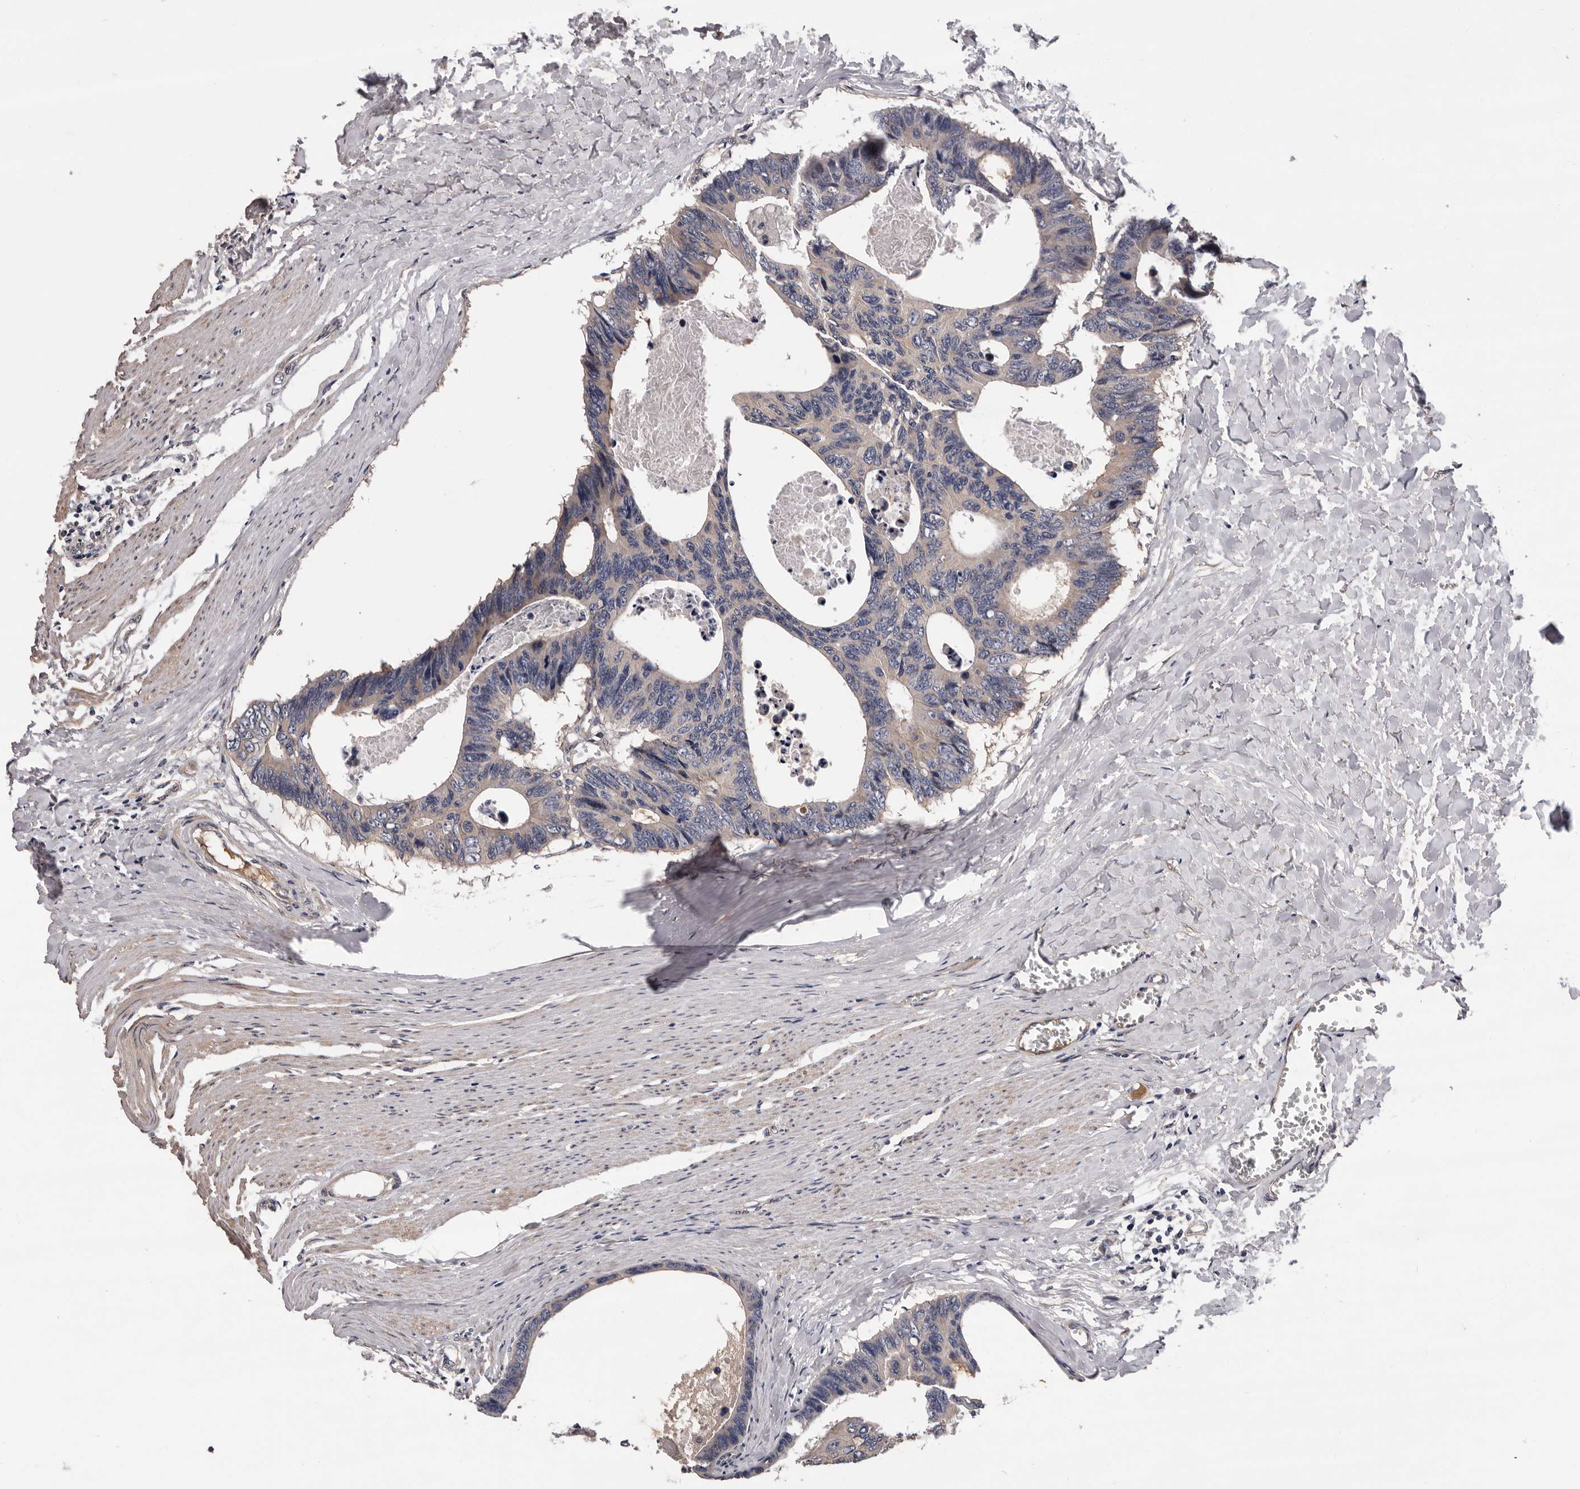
{"staining": {"intensity": "negative", "quantity": "none", "location": "none"}, "tissue": "colorectal cancer", "cell_type": "Tumor cells", "image_type": "cancer", "snomed": [{"axis": "morphology", "description": "Adenocarcinoma, NOS"}, {"axis": "topography", "description": "Colon"}], "caption": "Immunohistochemistry photomicrograph of neoplastic tissue: human colorectal cancer stained with DAB (3,3'-diaminobenzidine) reveals no significant protein staining in tumor cells. (DAB (3,3'-diaminobenzidine) immunohistochemistry (IHC) with hematoxylin counter stain).", "gene": "PRKD1", "patient": {"sex": "female", "age": 55}}